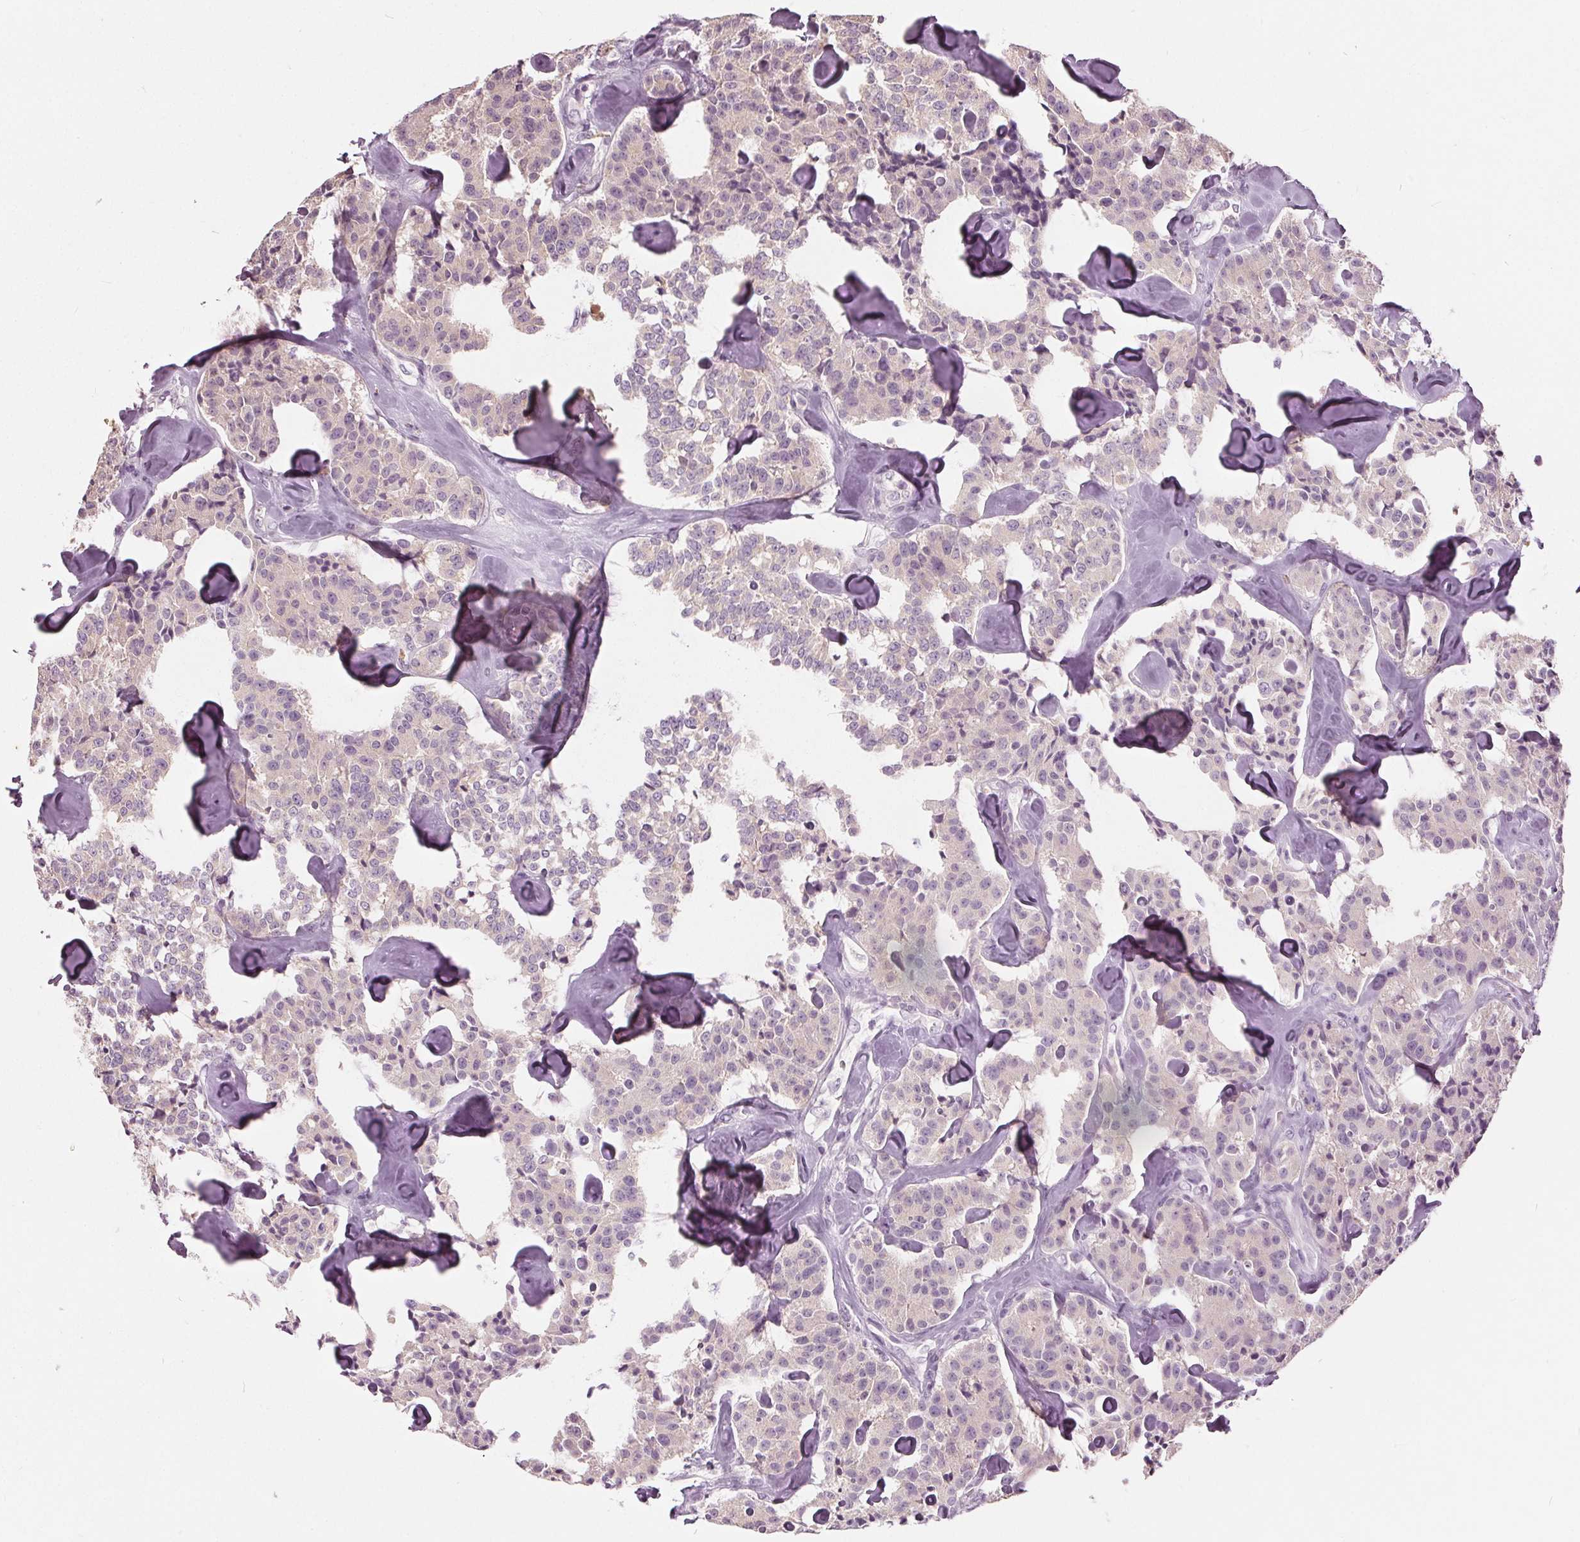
{"staining": {"intensity": "negative", "quantity": "none", "location": "none"}, "tissue": "carcinoid", "cell_type": "Tumor cells", "image_type": "cancer", "snomed": [{"axis": "morphology", "description": "Carcinoid, malignant, NOS"}, {"axis": "topography", "description": "Pancreas"}], "caption": "High magnification brightfield microscopy of malignant carcinoid stained with DAB (3,3'-diaminobenzidine) (brown) and counterstained with hematoxylin (blue): tumor cells show no significant staining.", "gene": "TKFC", "patient": {"sex": "male", "age": 41}}